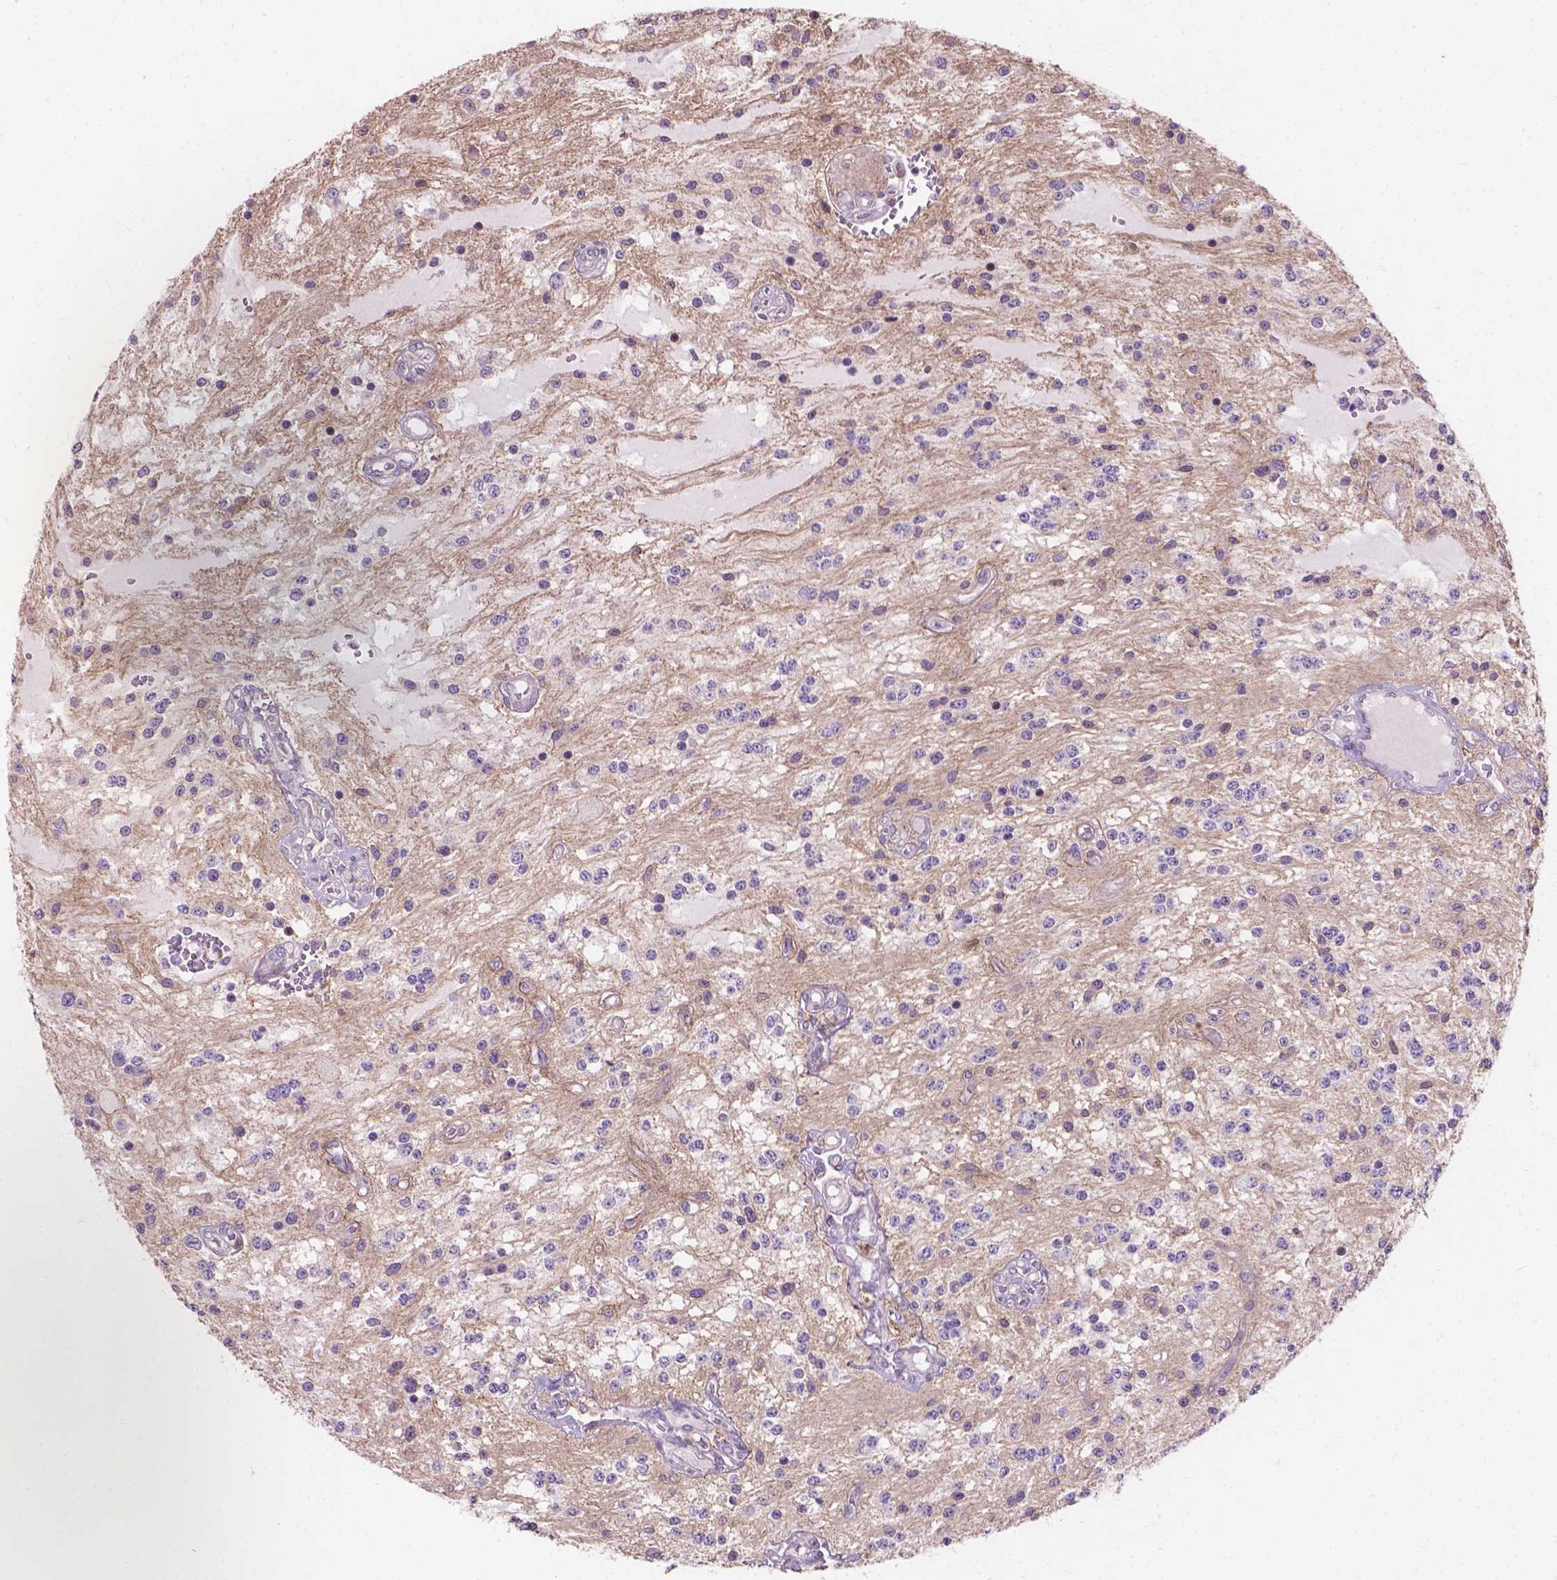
{"staining": {"intensity": "negative", "quantity": "none", "location": "none"}, "tissue": "glioma", "cell_type": "Tumor cells", "image_type": "cancer", "snomed": [{"axis": "morphology", "description": "Glioma, malignant, Low grade"}, {"axis": "topography", "description": "Cerebellum"}], "caption": "Tumor cells show no significant expression in glioma. (Stains: DAB immunohistochemistry with hematoxylin counter stain, Microscopy: brightfield microscopy at high magnification).", "gene": "MYH14", "patient": {"sex": "female", "age": 14}}